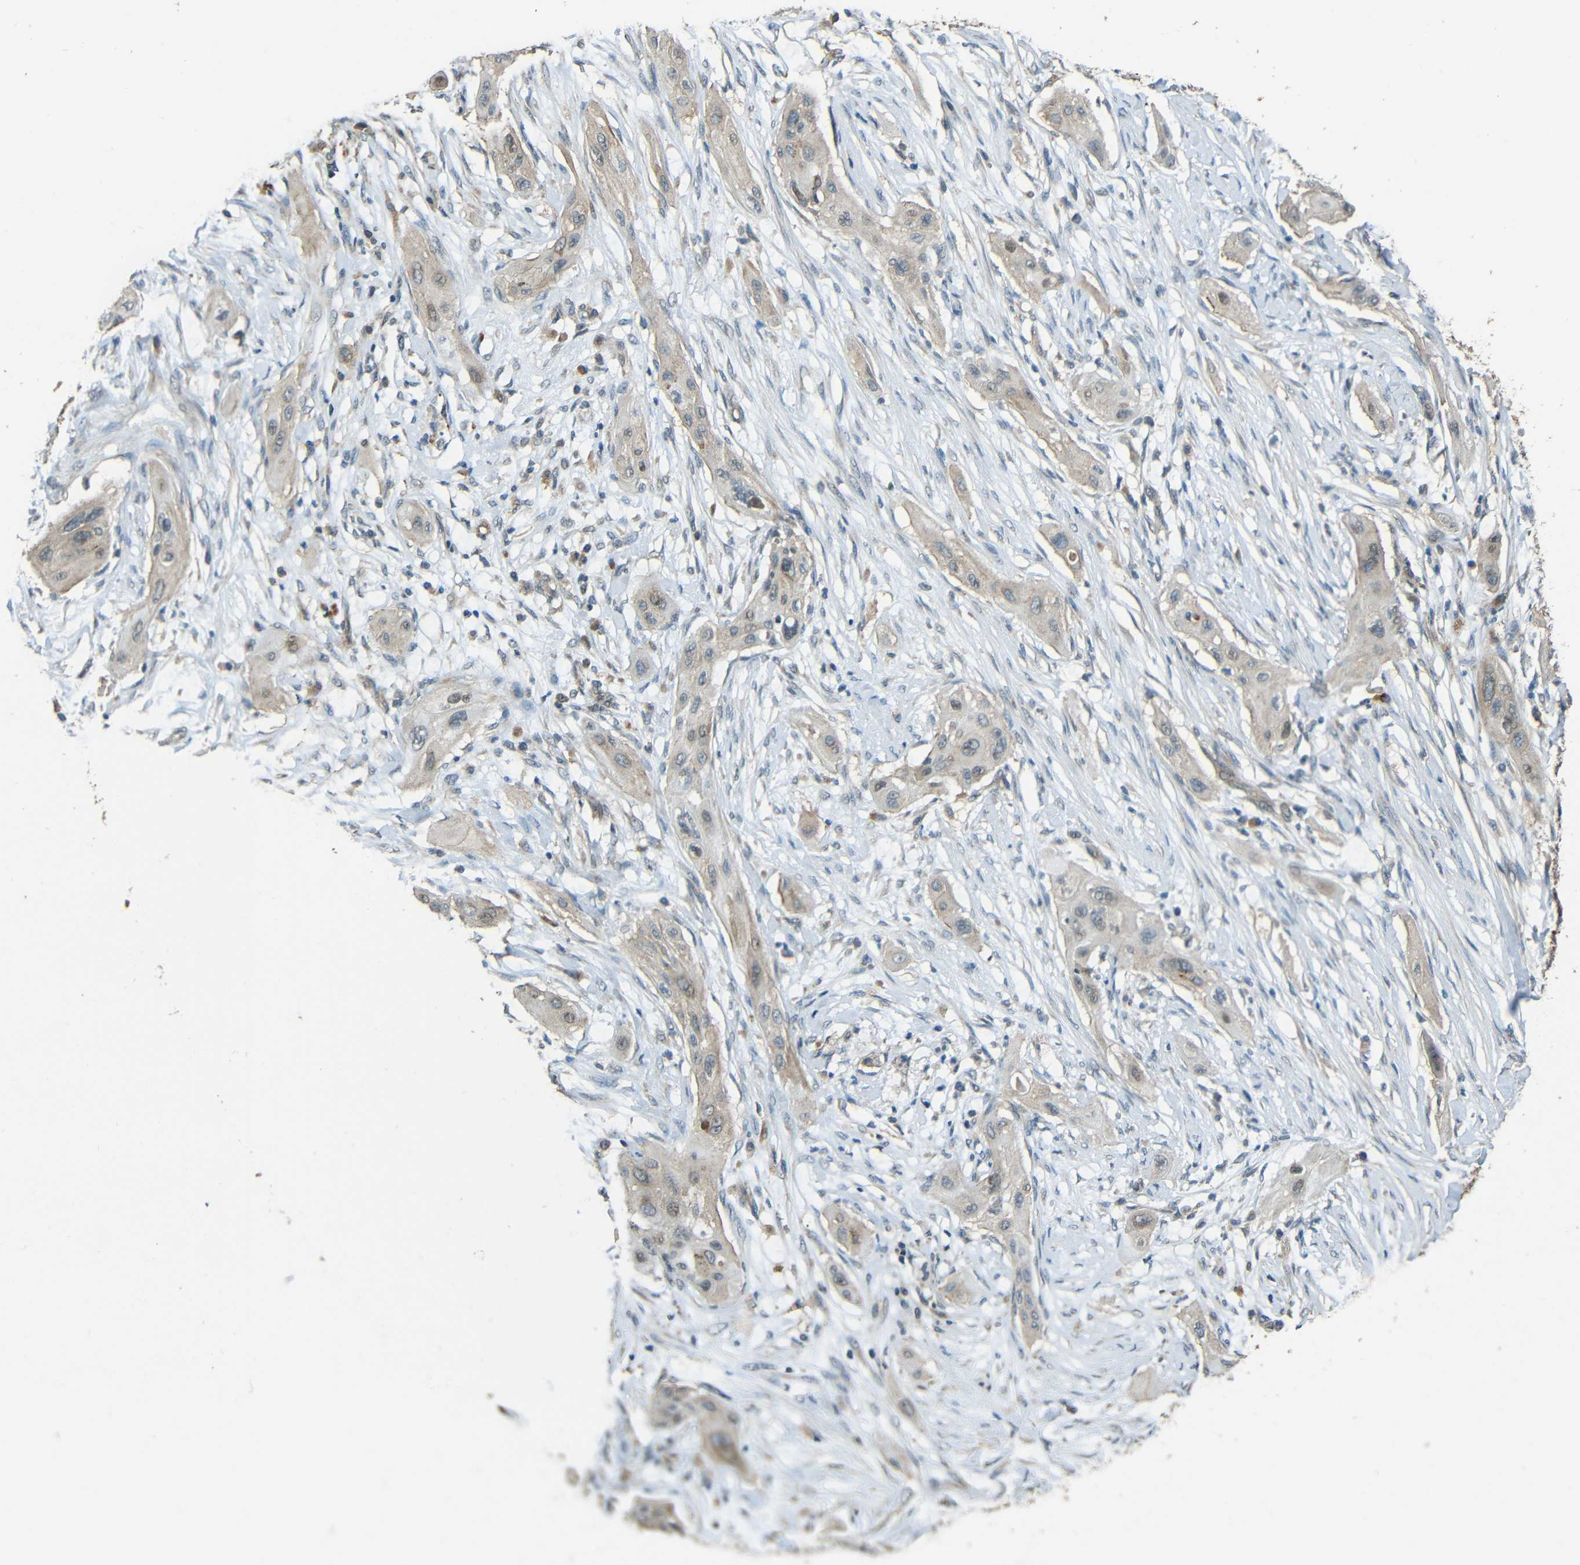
{"staining": {"intensity": "weak", "quantity": "25%-75%", "location": "cytoplasmic/membranous"}, "tissue": "lung cancer", "cell_type": "Tumor cells", "image_type": "cancer", "snomed": [{"axis": "morphology", "description": "Squamous cell carcinoma, NOS"}, {"axis": "topography", "description": "Lung"}], "caption": "The histopathology image exhibits a brown stain indicating the presence of a protein in the cytoplasmic/membranous of tumor cells in lung cancer (squamous cell carcinoma). The protein of interest is stained brown, and the nuclei are stained in blue (DAB IHC with brightfield microscopy, high magnification).", "gene": "ACACA", "patient": {"sex": "female", "age": 47}}